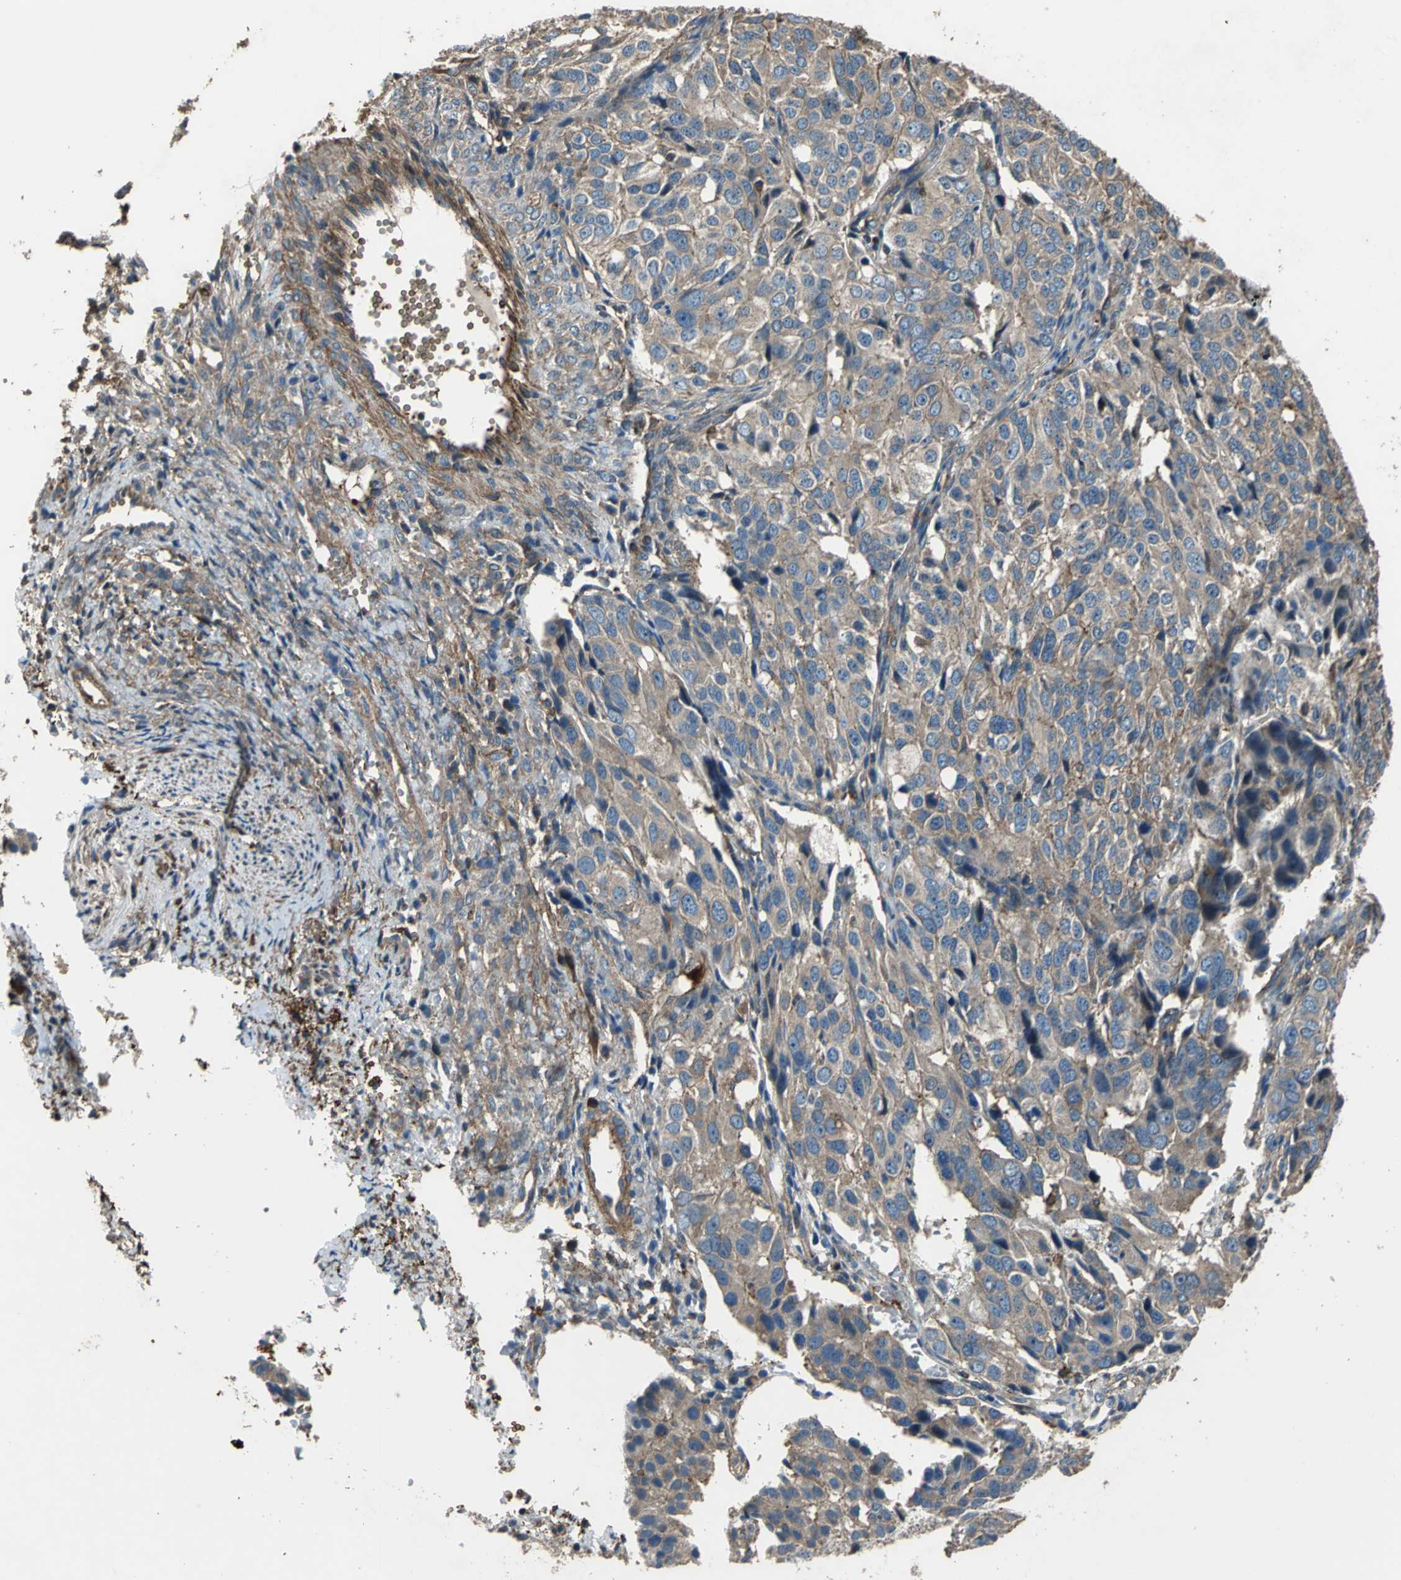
{"staining": {"intensity": "moderate", "quantity": ">75%", "location": "cytoplasmic/membranous"}, "tissue": "ovarian cancer", "cell_type": "Tumor cells", "image_type": "cancer", "snomed": [{"axis": "morphology", "description": "Carcinoma, endometroid"}, {"axis": "topography", "description": "Ovary"}], "caption": "IHC histopathology image of ovarian cancer stained for a protein (brown), which demonstrates medium levels of moderate cytoplasmic/membranous staining in about >75% of tumor cells.", "gene": "PARVA", "patient": {"sex": "female", "age": 51}}